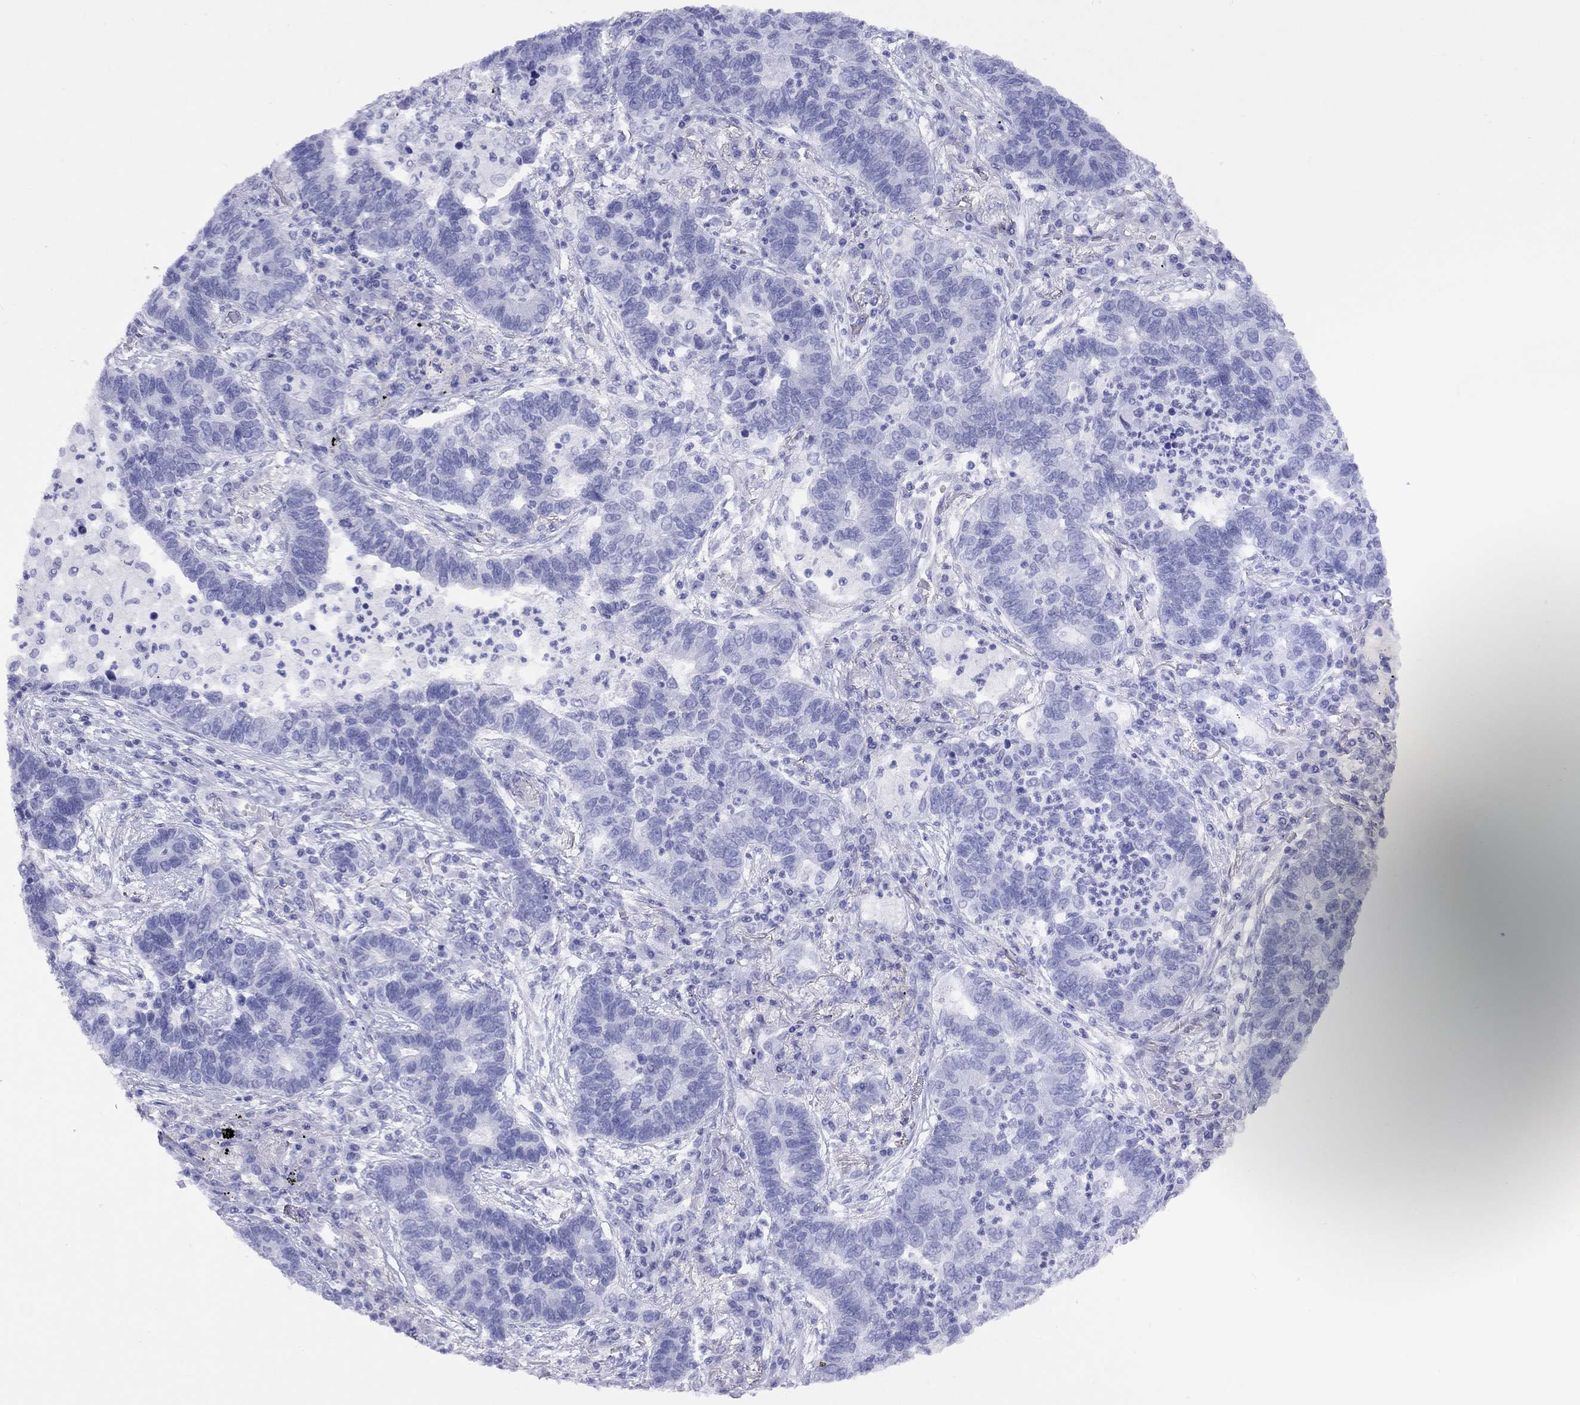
{"staining": {"intensity": "negative", "quantity": "none", "location": "none"}, "tissue": "lung cancer", "cell_type": "Tumor cells", "image_type": "cancer", "snomed": [{"axis": "morphology", "description": "Adenocarcinoma, NOS"}, {"axis": "topography", "description": "Lung"}], "caption": "The micrograph reveals no significant staining in tumor cells of lung adenocarcinoma. (Stains: DAB IHC with hematoxylin counter stain, Microscopy: brightfield microscopy at high magnification).", "gene": "GRIA2", "patient": {"sex": "female", "age": 57}}